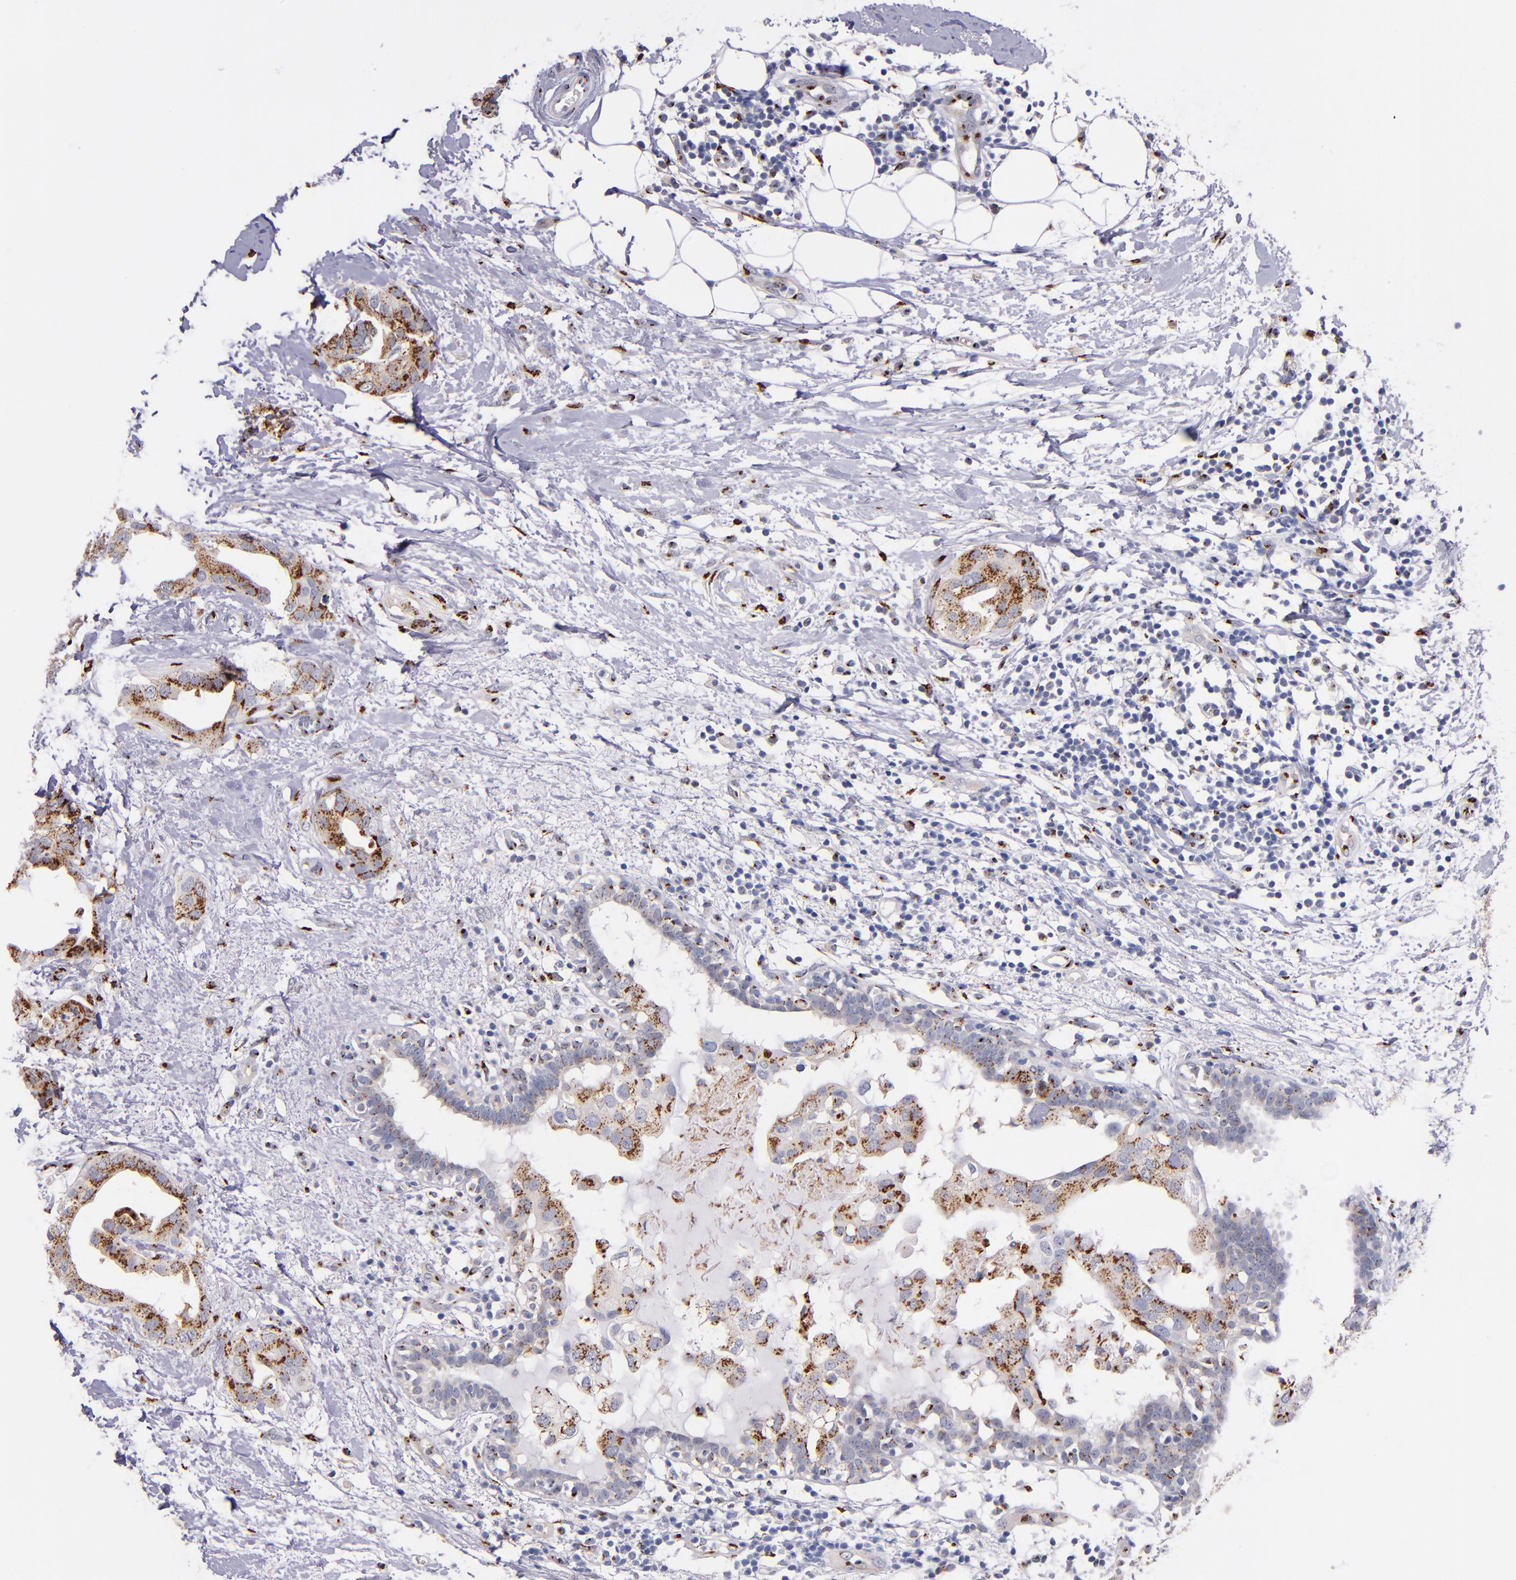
{"staining": {"intensity": "strong", "quantity": ">75%", "location": "cytoplasmic/membranous"}, "tissue": "breast cancer", "cell_type": "Tumor cells", "image_type": "cancer", "snomed": [{"axis": "morphology", "description": "Duct carcinoma"}, {"axis": "topography", "description": "Breast"}], "caption": "Human breast cancer (infiltrating ductal carcinoma) stained with a brown dye reveals strong cytoplasmic/membranous positive positivity in about >75% of tumor cells.", "gene": "GOLIM4", "patient": {"sex": "female", "age": 40}}